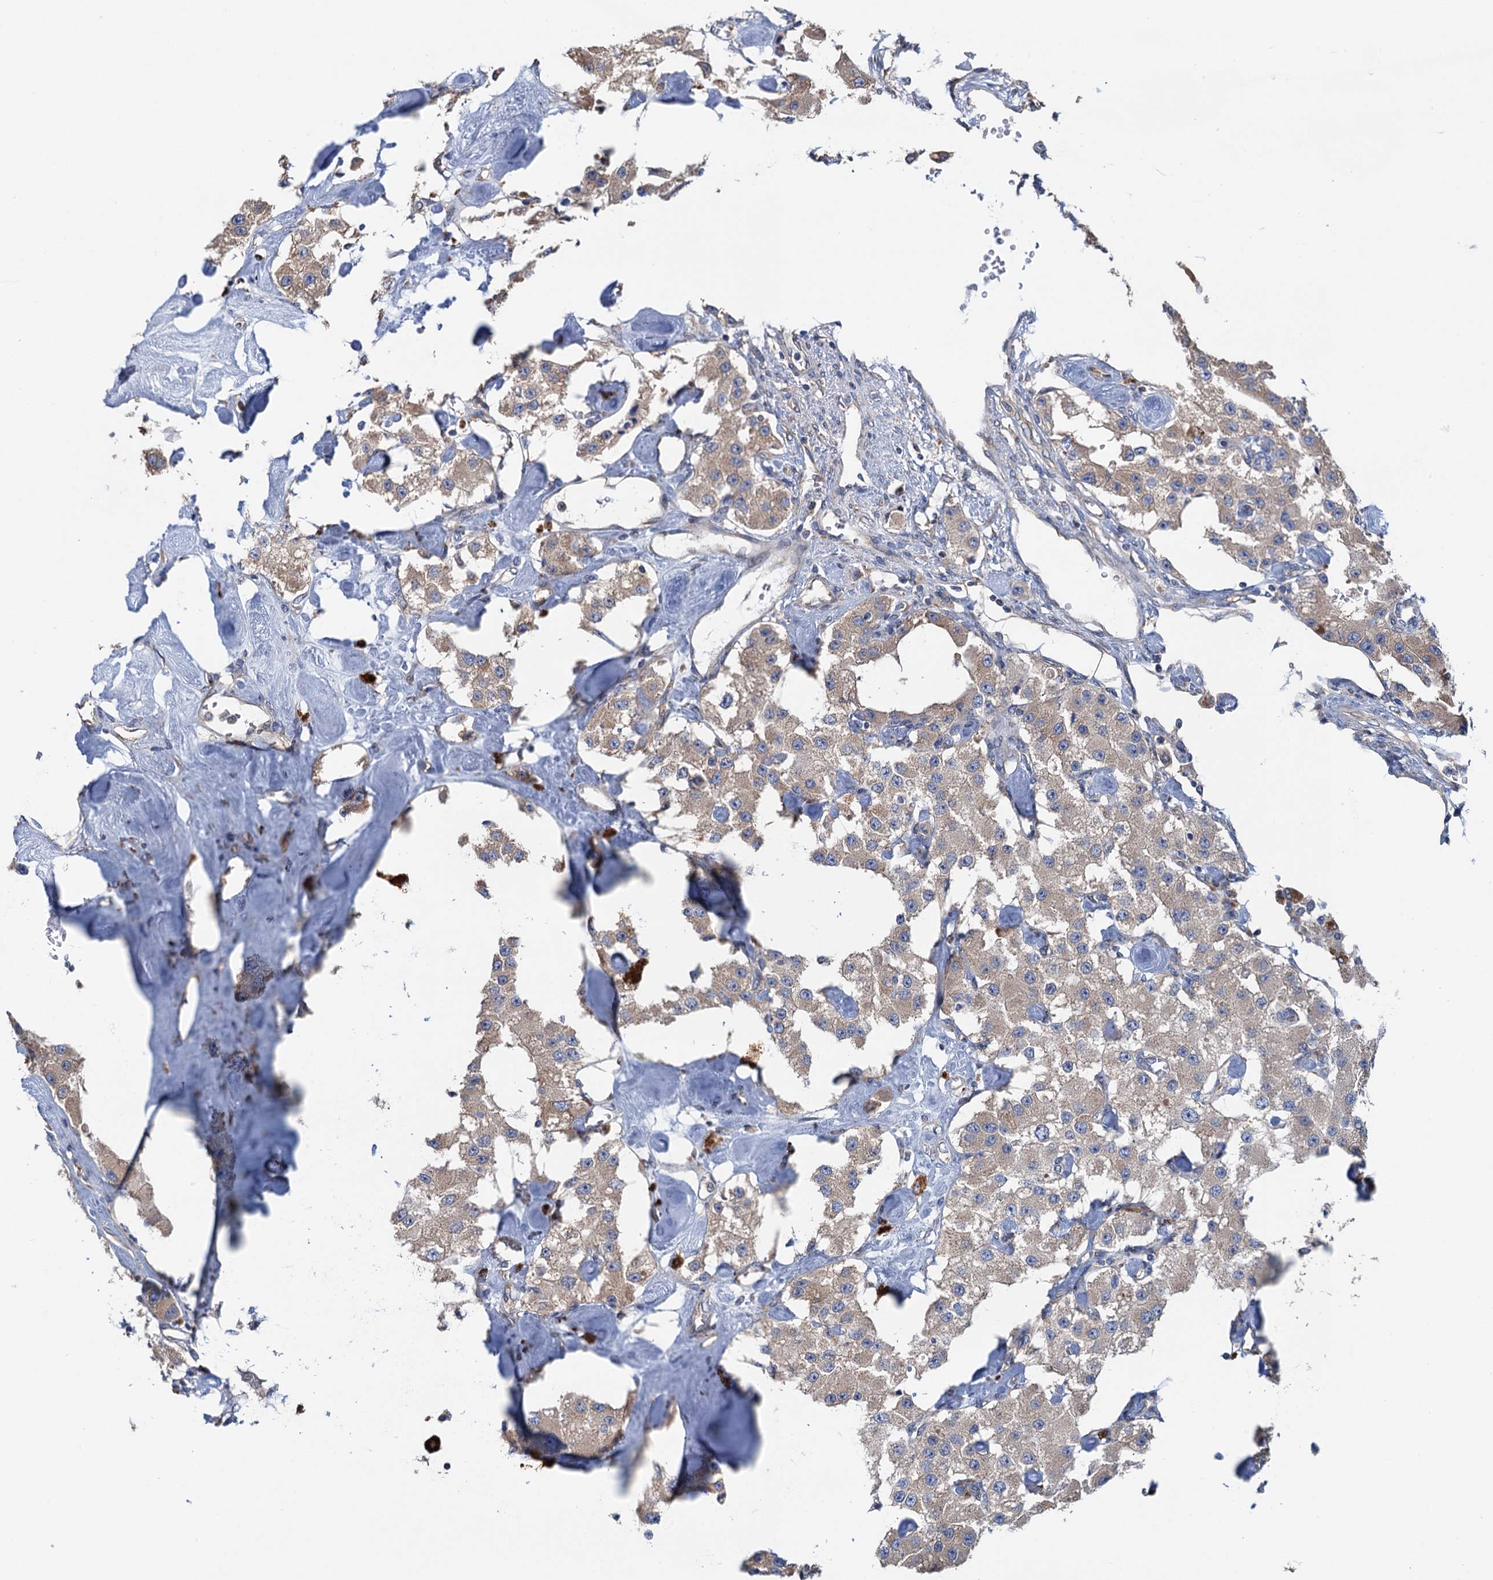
{"staining": {"intensity": "weak", "quantity": "25%-75%", "location": "cytoplasmic/membranous"}, "tissue": "carcinoid", "cell_type": "Tumor cells", "image_type": "cancer", "snomed": [{"axis": "morphology", "description": "Carcinoid, malignant, NOS"}, {"axis": "topography", "description": "Pancreas"}], "caption": "Immunohistochemical staining of human carcinoid exhibits weak cytoplasmic/membranous protein positivity in about 25%-75% of tumor cells.", "gene": "ADCY9", "patient": {"sex": "male", "age": 41}}